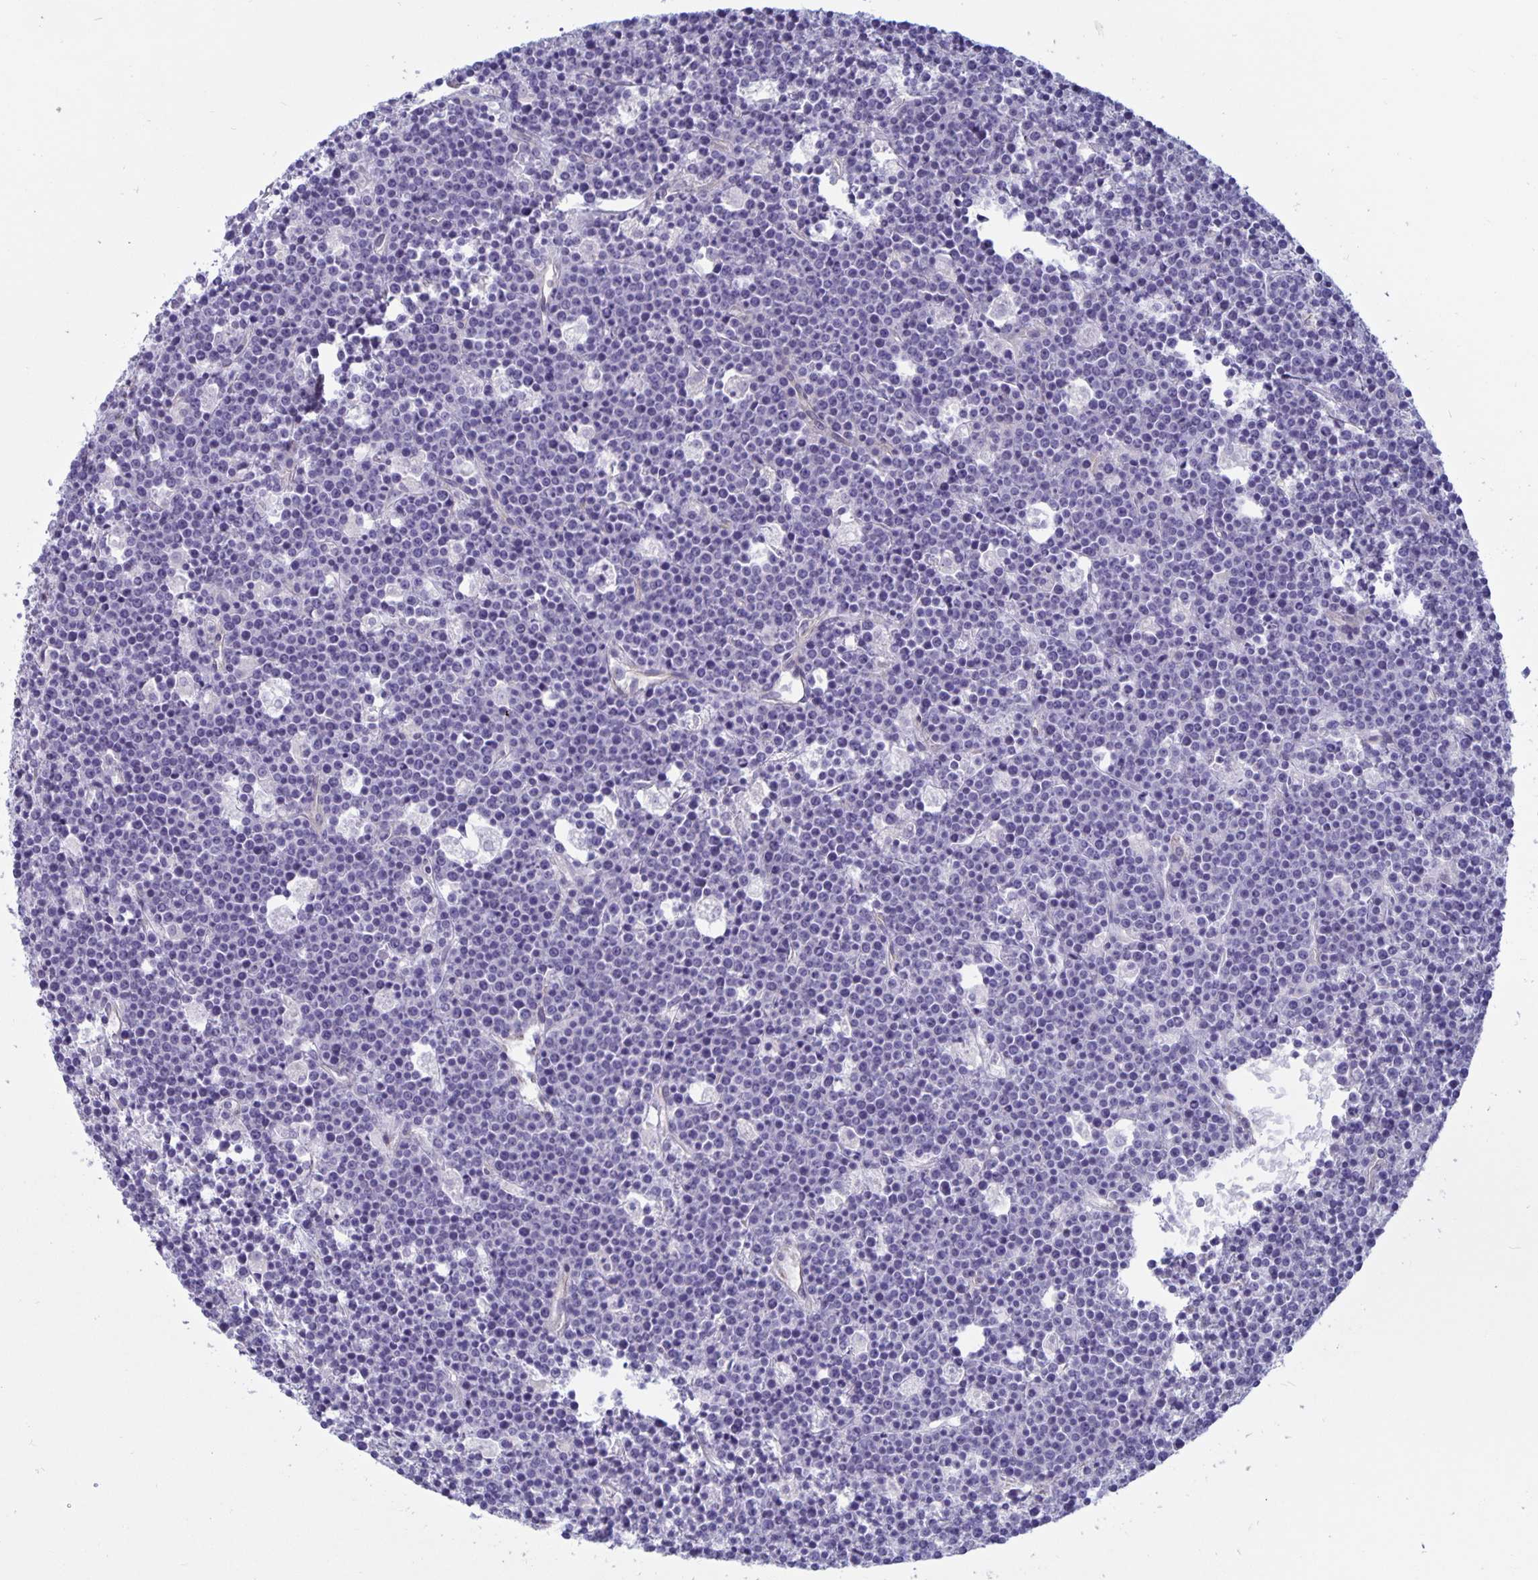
{"staining": {"intensity": "negative", "quantity": "none", "location": "none"}, "tissue": "lymphoma", "cell_type": "Tumor cells", "image_type": "cancer", "snomed": [{"axis": "morphology", "description": "Malignant lymphoma, non-Hodgkin's type, High grade"}, {"axis": "topography", "description": "Ovary"}], "caption": "Protein analysis of malignant lymphoma, non-Hodgkin's type (high-grade) exhibits no significant expression in tumor cells.", "gene": "PLCB3", "patient": {"sex": "female", "age": 56}}